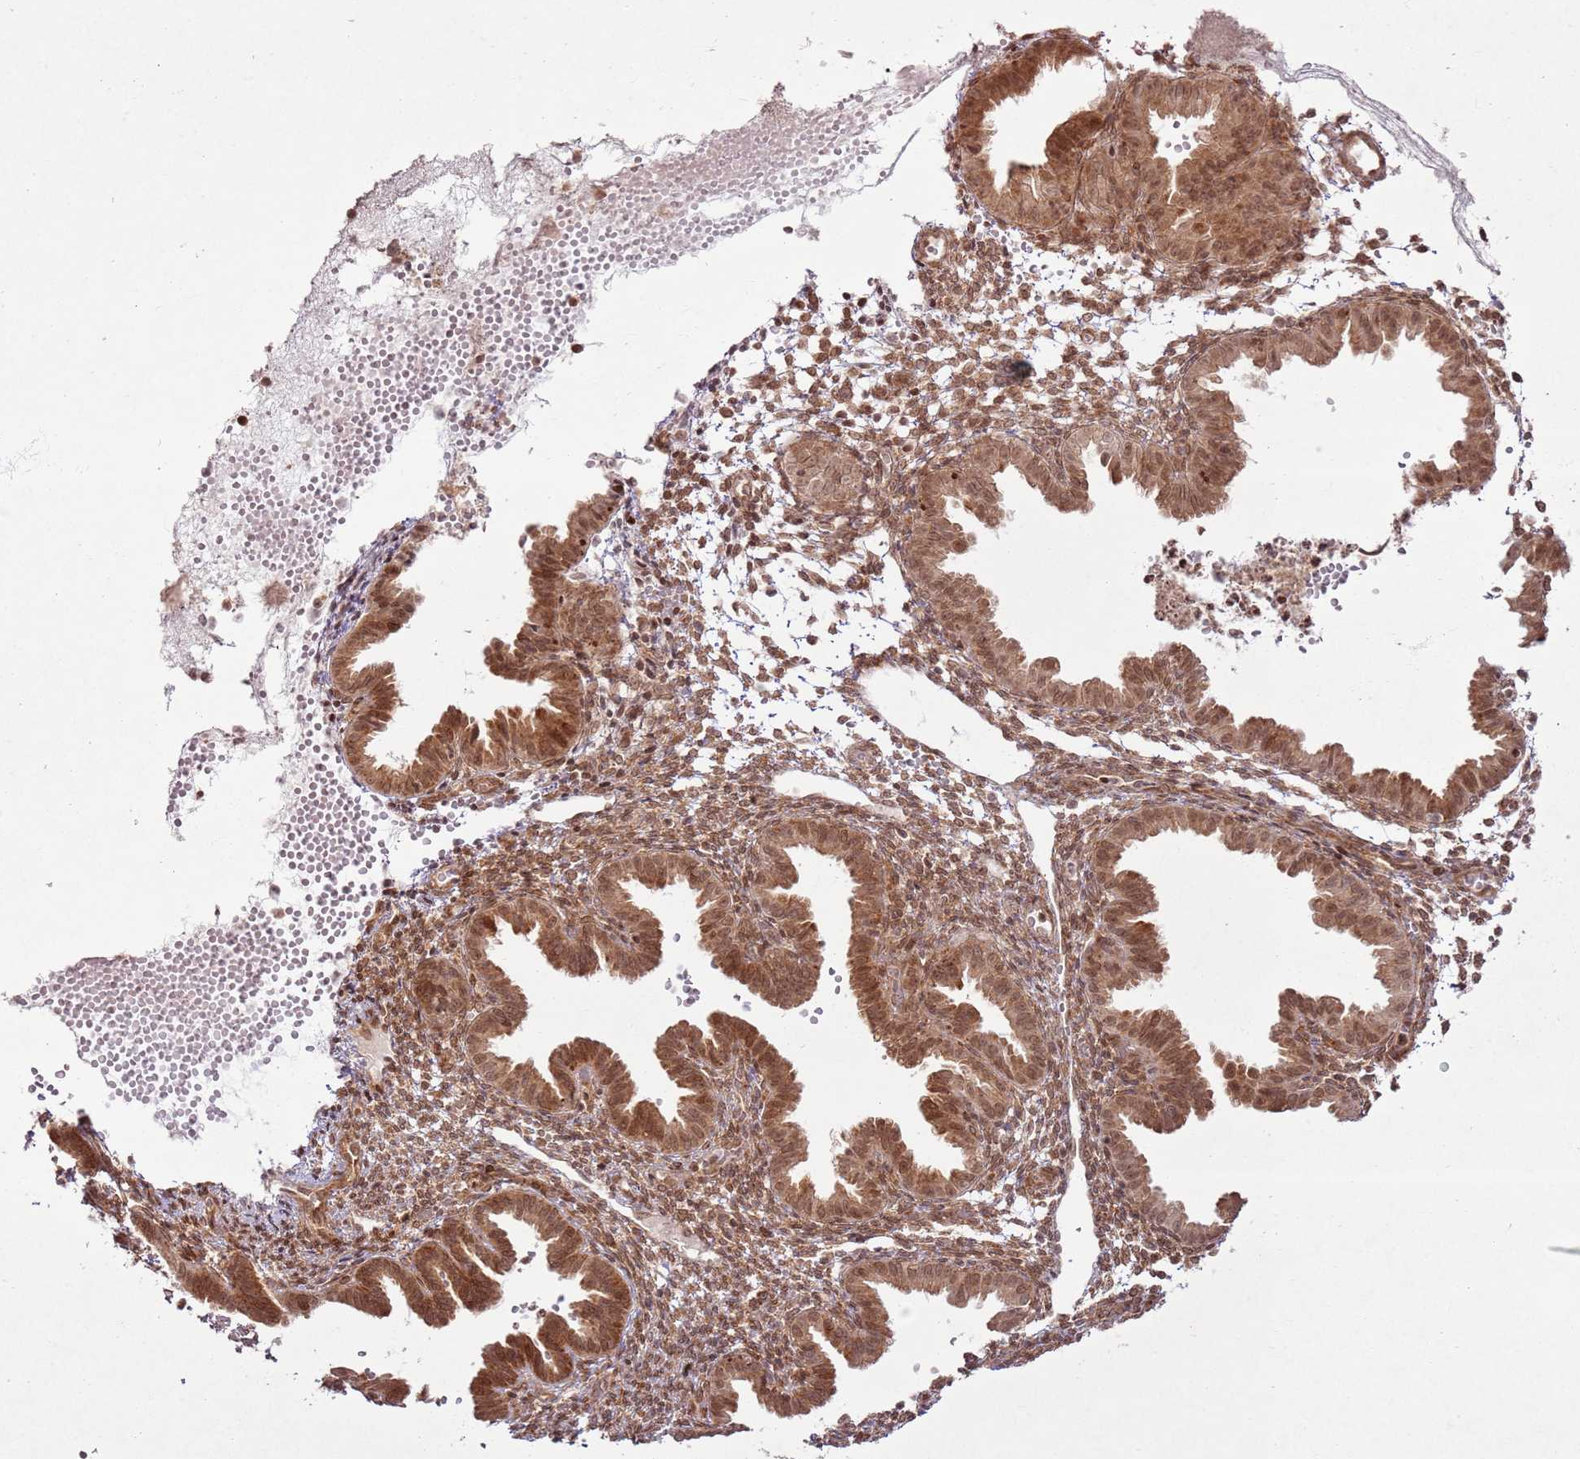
{"staining": {"intensity": "moderate", "quantity": ">75%", "location": "nuclear"}, "tissue": "endometrium", "cell_type": "Cells in endometrial stroma", "image_type": "normal", "snomed": [{"axis": "morphology", "description": "Normal tissue, NOS"}, {"axis": "topography", "description": "Endometrium"}], "caption": "This is a micrograph of immunohistochemistry staining of benign endometrium, which shows moderate positivity in the nuclear of cells in endometrial stroma.", "gene": "KLHL36", "patient": {"sex": "female", "age": 33}}